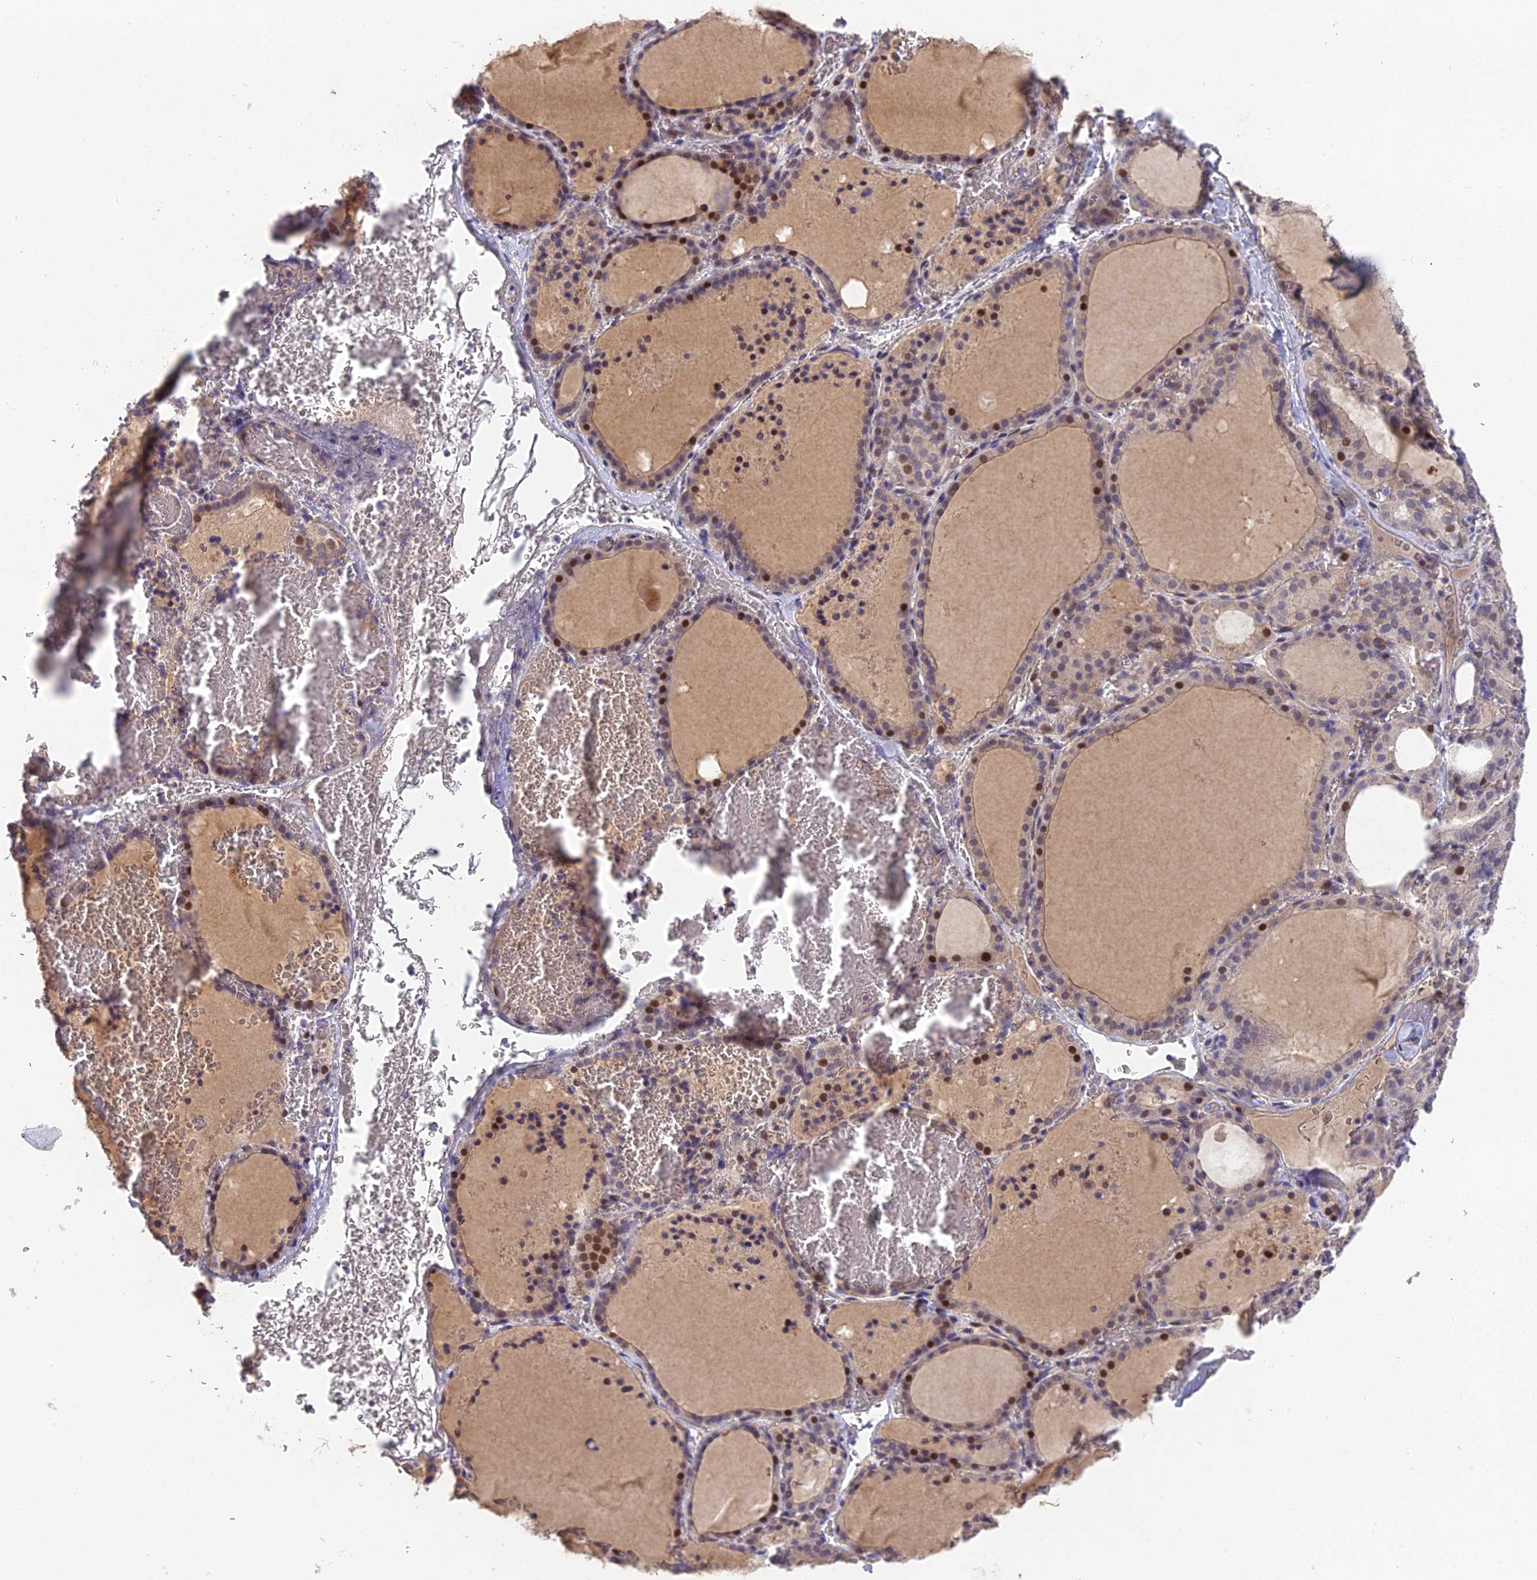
{"staining": {"intensity": "moderate", "quantity": "25%-75%", "location": "cytoplasmic/membranous,nuclear"}, "tissue": "thyroid gland", "cell_type": "Glandular cells", "image_type": "normal", "snomed": [{"axis": "morphology", "description": "Normal tissue, NOS"}, {"axis": "topography", "description": "Thyroid gland"}], "caption": "Protein staining exhibits moderate cytoplasmic/membranous,nuclear staining in approximately 25%-75% of glandular cells in normal thyroid gland.", "gene": "PUS10", "patient": {"sex": "female", "age": 39}}